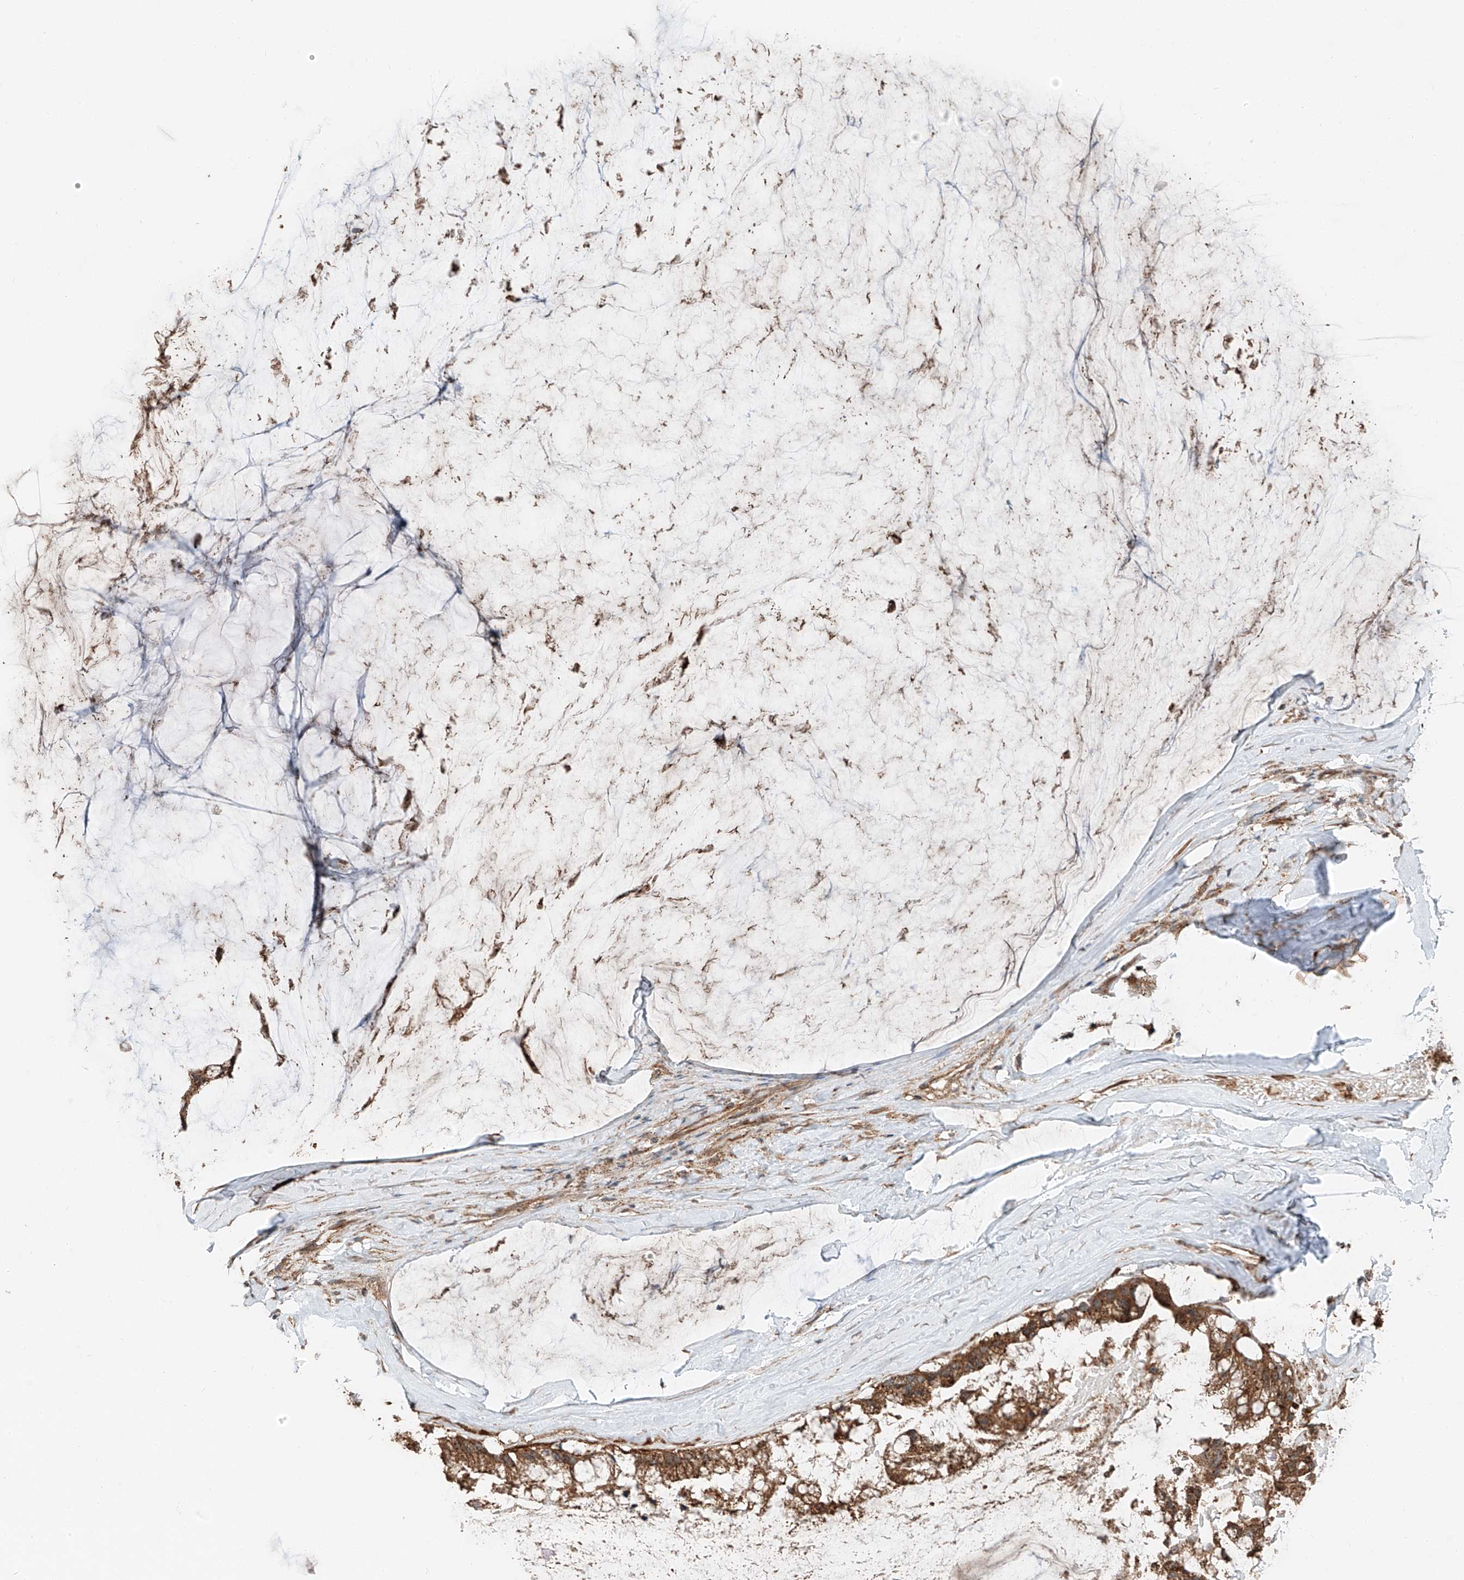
{"staining": {"intensity": "moderate", "quantity": ">75%", "location": "cytoplasmic/membranous"}, "tissue": "ovarian cancer", "cell_type": "Tumor cells", "image_type": "cancer", "snomed": [{"axis": "morphology", "description": "Cystadenocarcinoma, mucinous, NOS"}, {"axis": "topography", "description": "Ovary"}], "caption": "A high-resolution image shows IHC staining of ovarian cancer, which exhibits moderate cytoplasmic/membranous expression in approximately >75% of tumor cells.", "gene": "CEP162", "patient": {"sex": "female", "age": 39}}